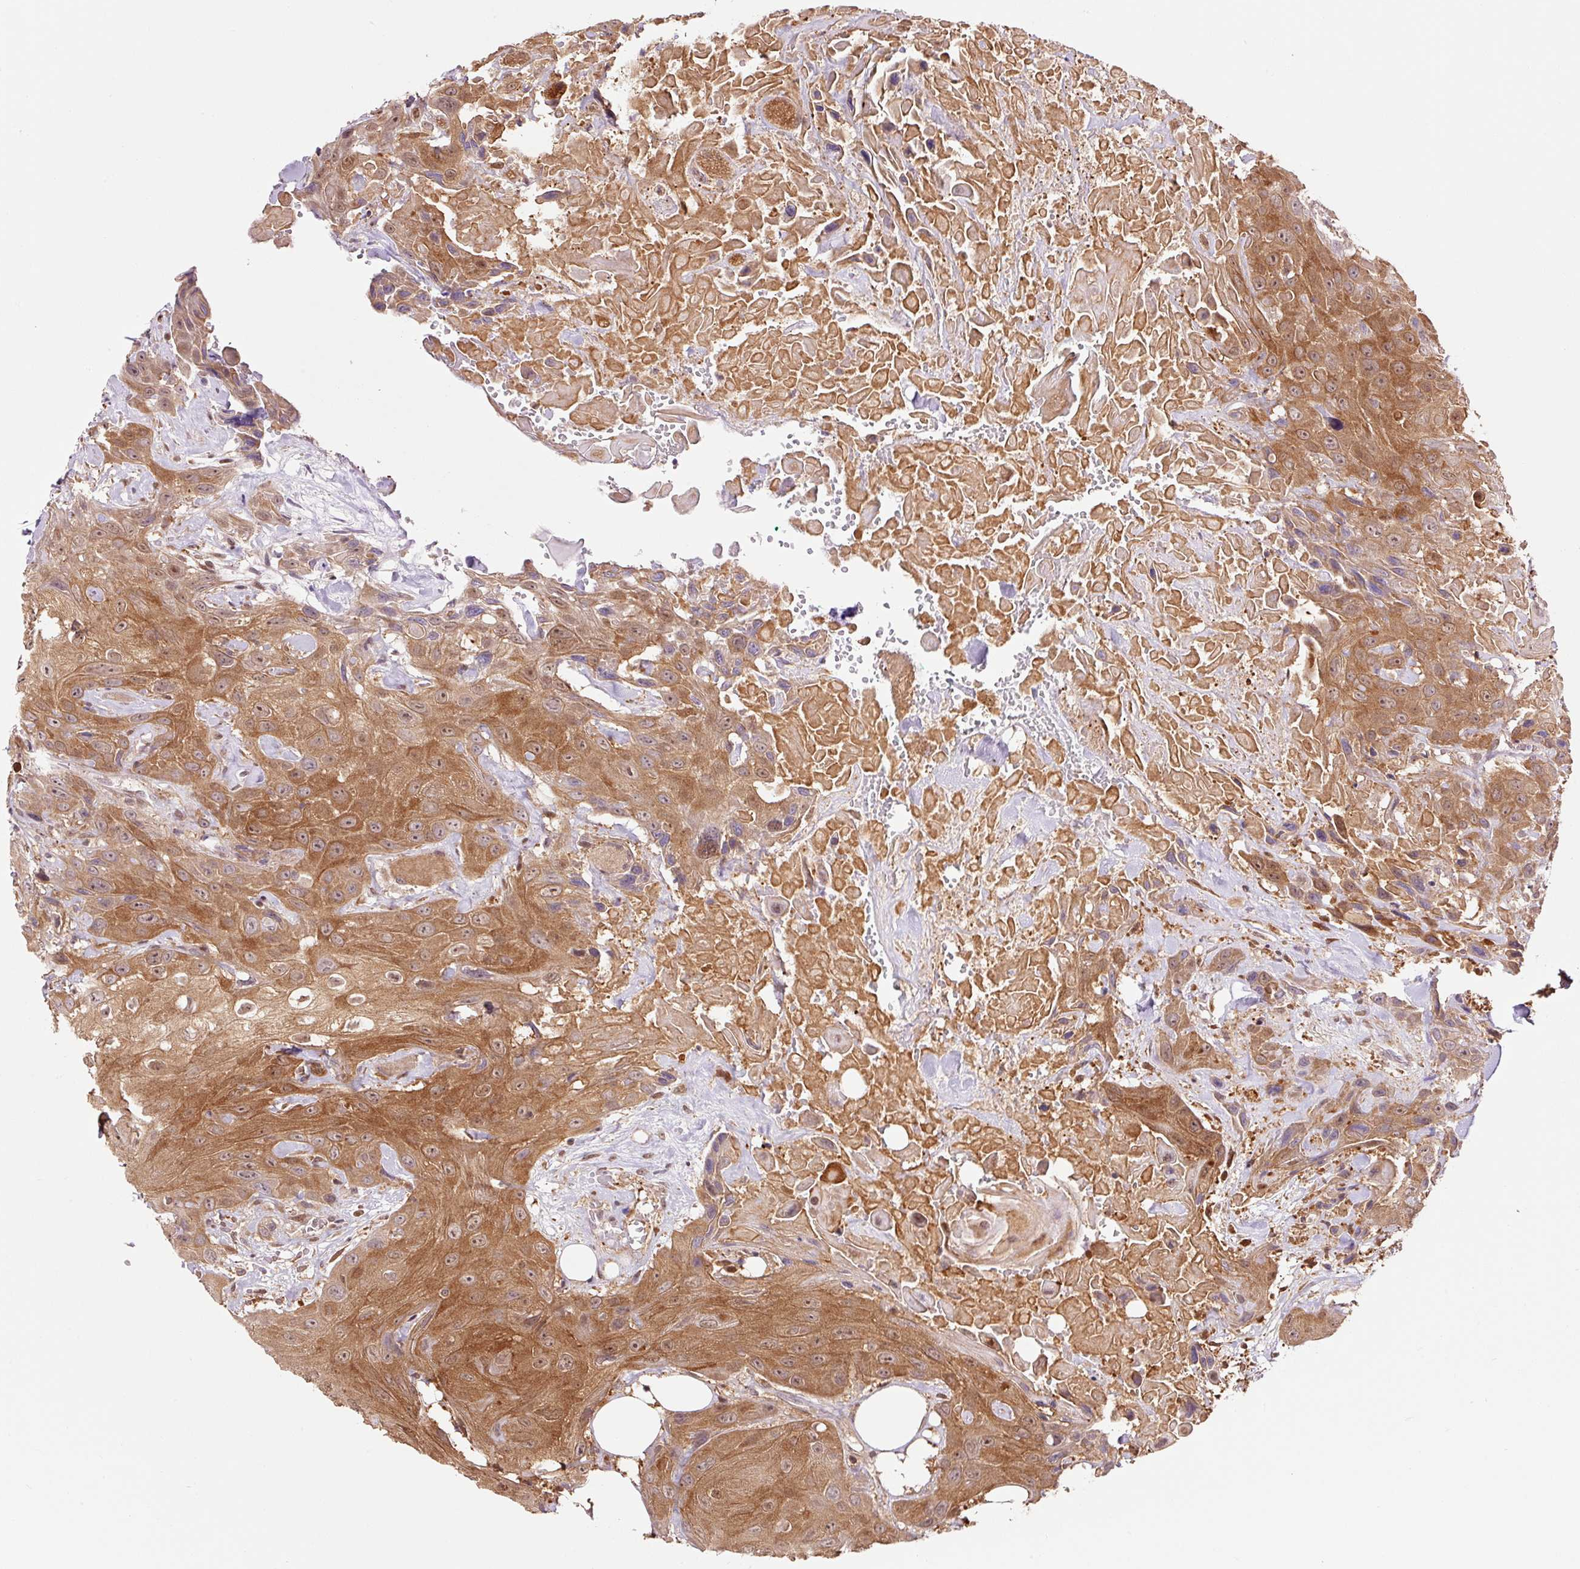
{"staining": {"intensity": "moderate", "quantity": ">75%", "location": "cytoplasmic/membranous,nuclear"}, "tissue": "head and neck cancer", "cell_type": "Tumor cells", "image_type": "cancer", "snomed": [{"axis": "morphology", "description": "Squamous cell carcinoma, NOS"}, {"axis": "topography", "description": "Head-Neck"}], "caption": "This histopathology image reveals head and neck cancer (squamous cell carcinoma) stained with immunohistochemistry (IHC) to label a protein in brown. The cytoplasmic/membranous and nuclear of tumor cells show moderate positivity for the protein. Nuclei are counter-stained blue.", "gene": "FBXL14", "patient": {"sex": "male", "age": 81}}